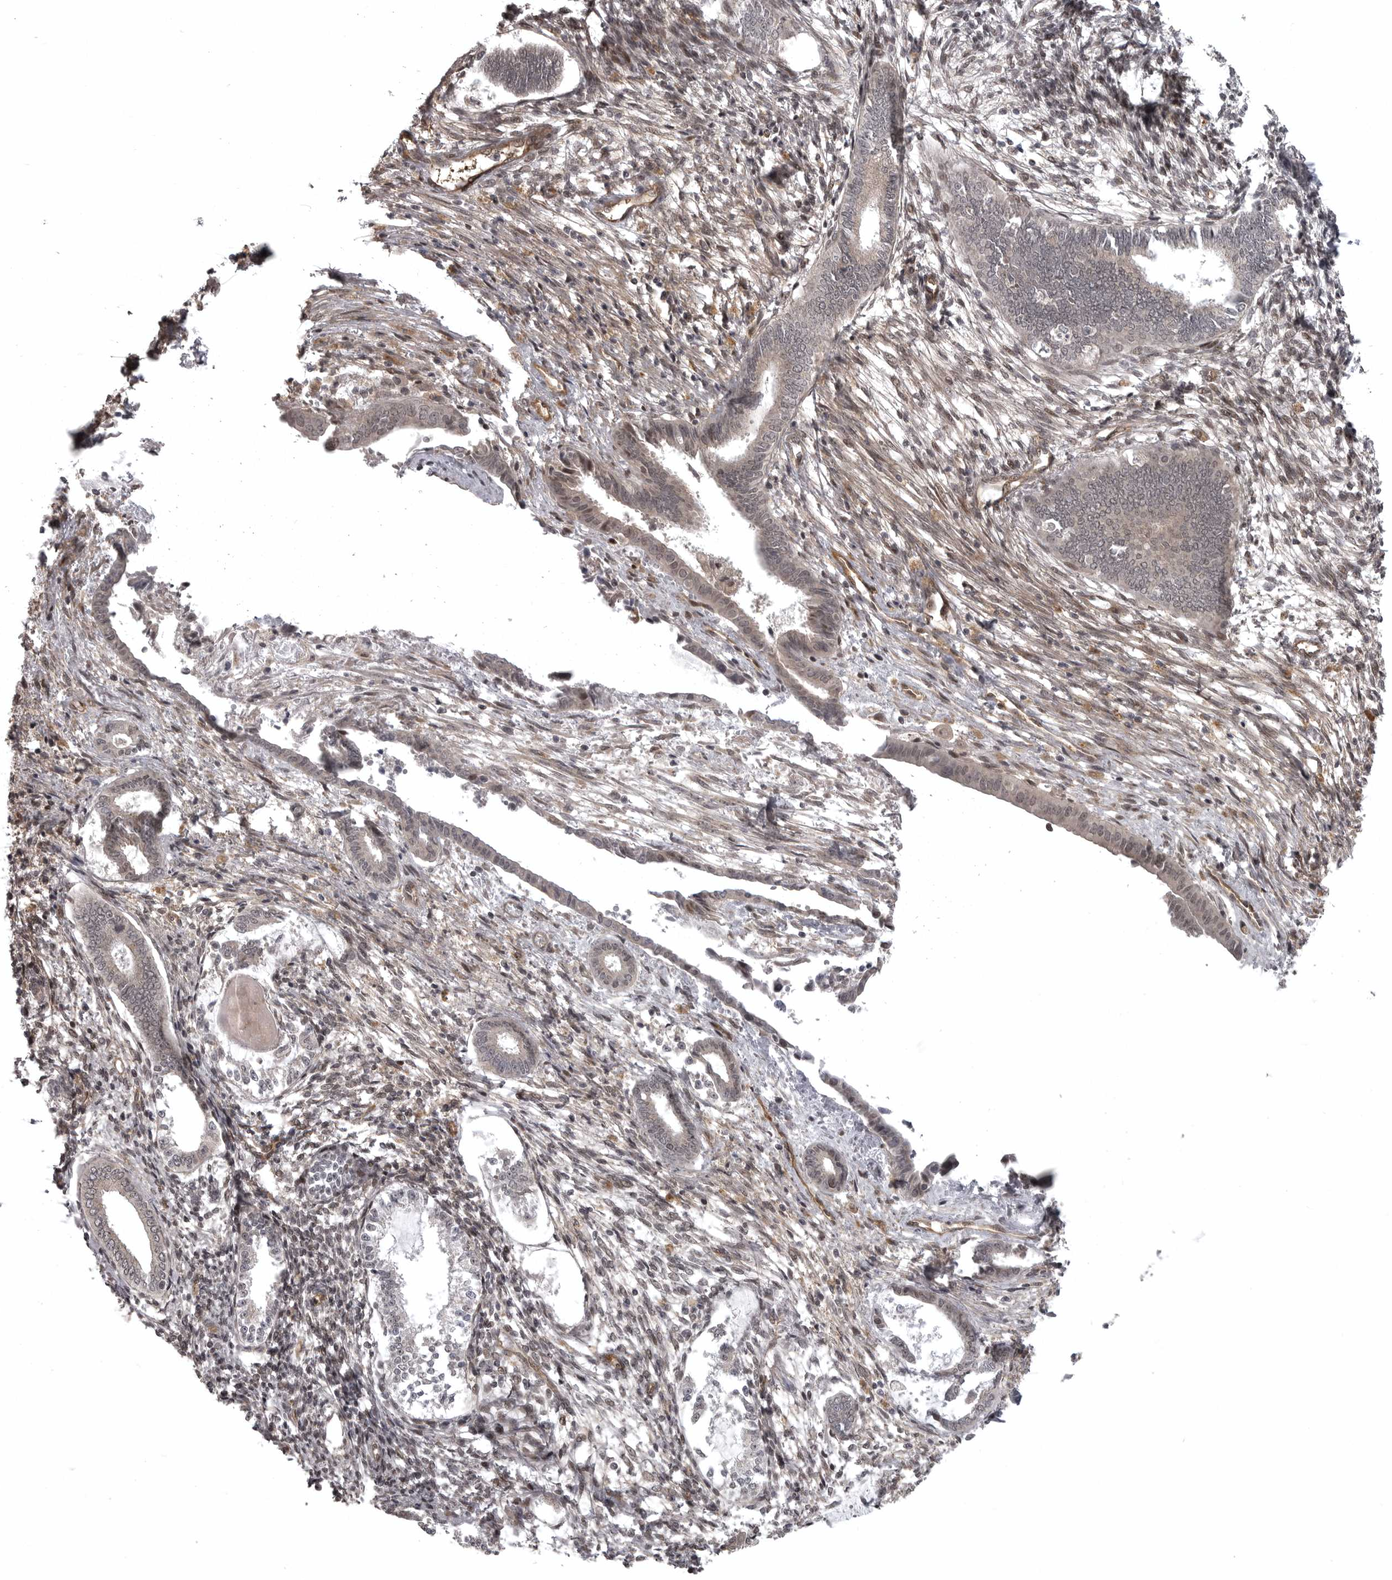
{"staining": {"intensity": "weak", "quantity": "25%-75%", "location": "cytoplasmic/membranous,nuclear"}, "tissue": "endometrium", "cell_type": "Cells in endometrial stroma", "image_type": "normal", "snomed": [{"axis": "morphology", "description": "Normal tissue, NOS"}, {"axis": "topography", "description": "Endometrium"}], "caption": "Endometrium stained with IHC displays weak cytoplasmic/membranous,nuclear staining in about 25%-75% of cells in endometrial stroma. The staining is performed using DAB brown chromogen to label protein expression. The nuclei are counter-stained blue using hematoxylin.", "gene": "SNX16", "patient": {"sex": "female", "age": 56}}